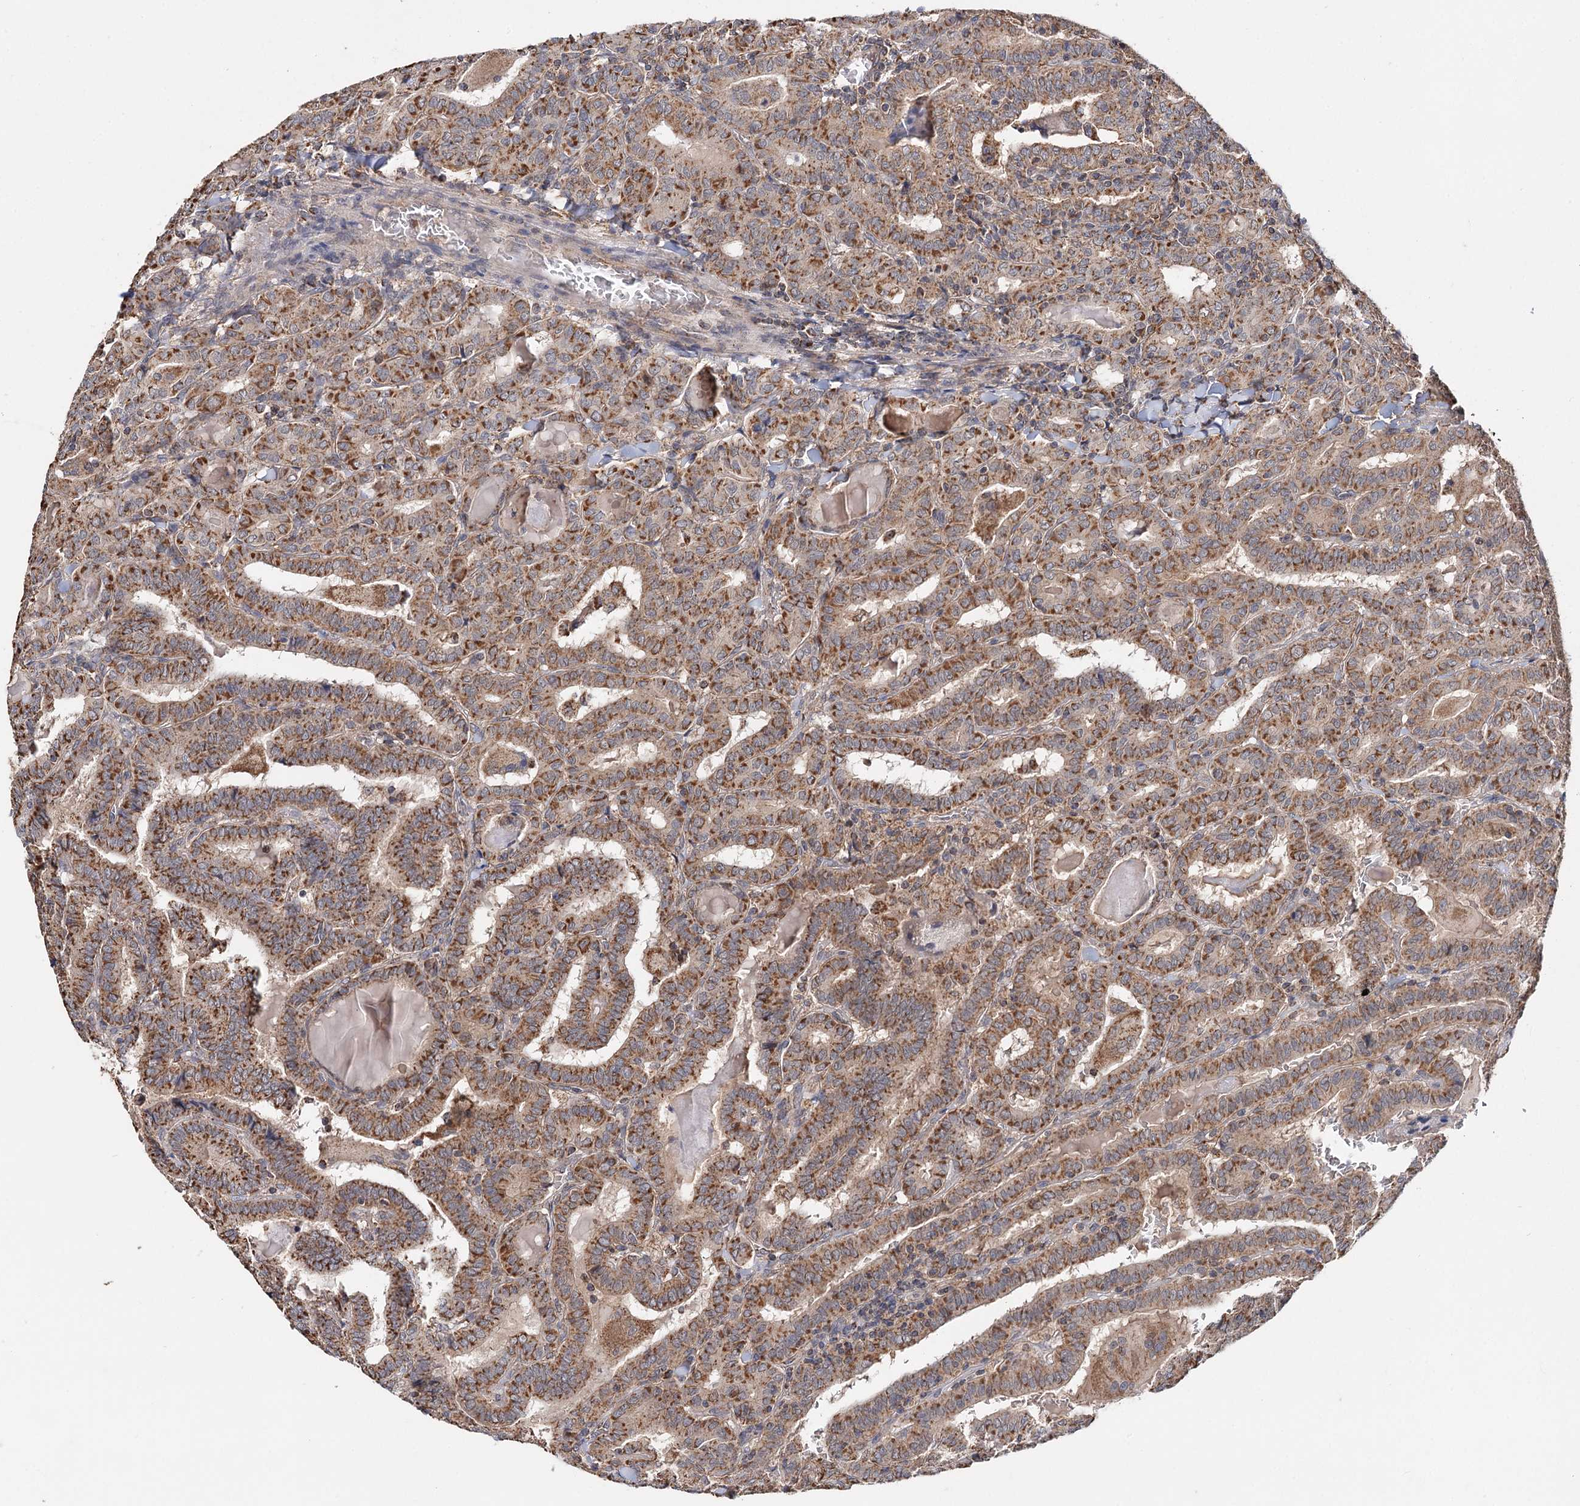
{"staining": {"intensity": "moderate", "quantity": ">75%", "location": "cytoplasmic/membranous"}, "tissue": "thyroid cancer", "cell_type": "Tumor cells", "image_type": "cancer", "snomed": [{"axis": "morphology", "description": "Papillary adenocarcinoma, NOS"}, {"axis": "topography", "description": "Thyroid gland"}], "caption": "Protein expression analysis of papillary adenocarcinoma (thyroid) demonstrates moderate cytoplasmic/membranous positivity in approximately >75% of tumor cells.", "gene": "PIK3CB", "patient": {"sex": "female", "age": 72}}